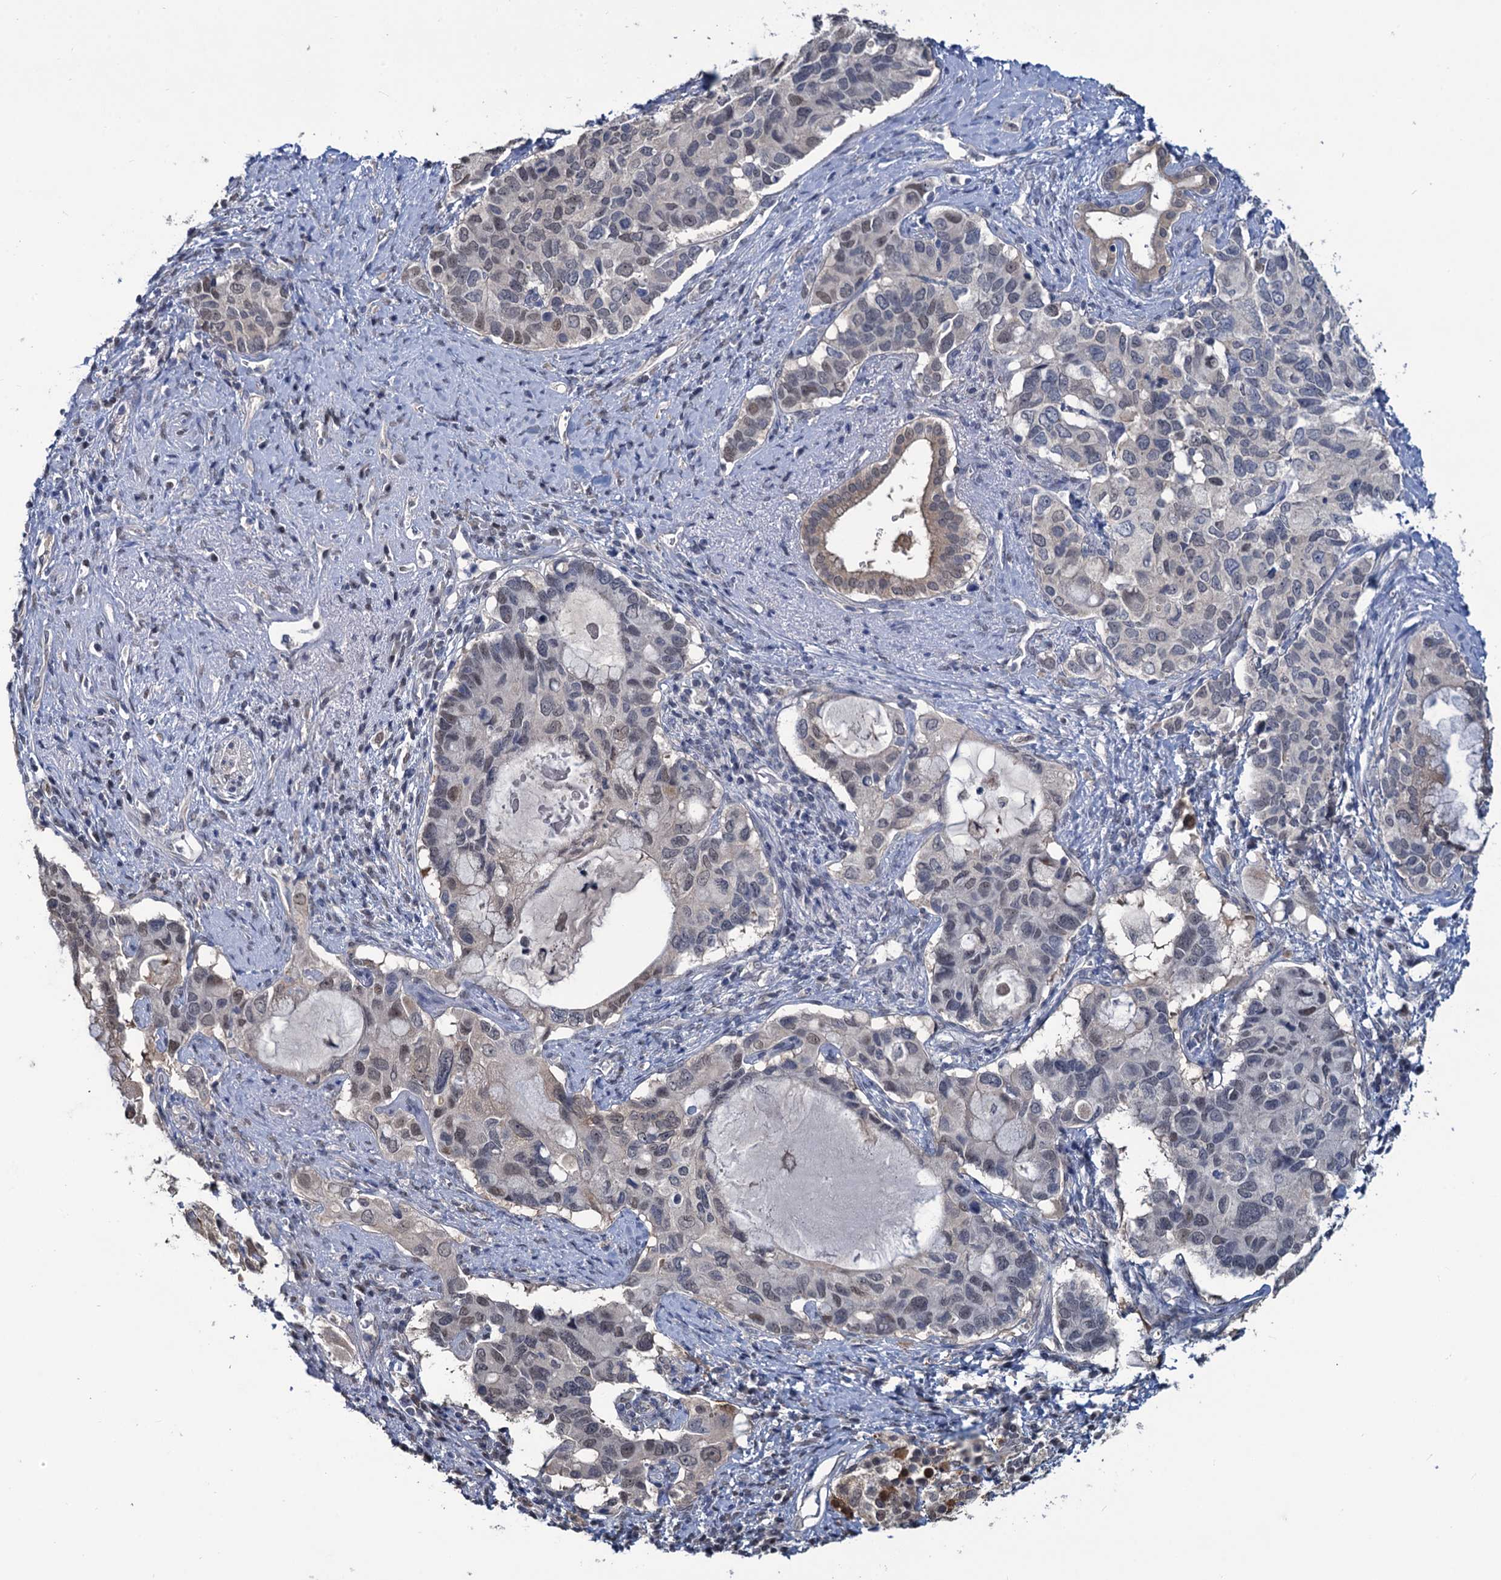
{"staining": {"intensity": "weak", "quantity": "<25%", "location": "cytoplasmic/membranous,nuclear"}, "tissue": "pancreatic cancer", "cell_type": "Tumor cells", "image_type": "cancer", "snomed": [{"axis": "morphology", "description": "Adenocarcinoma, NOS"}, {"axis": "topography", "description": "Pancreas"}], "caption": "An immunohistochemistry image of adenocarcinoma (pancreatic) is shown. There is no staining in tumor cells of adenocarcinoma (pancreatic).", "gene": "RTKN2", "patient": {"sex": "female", "age": 56}}